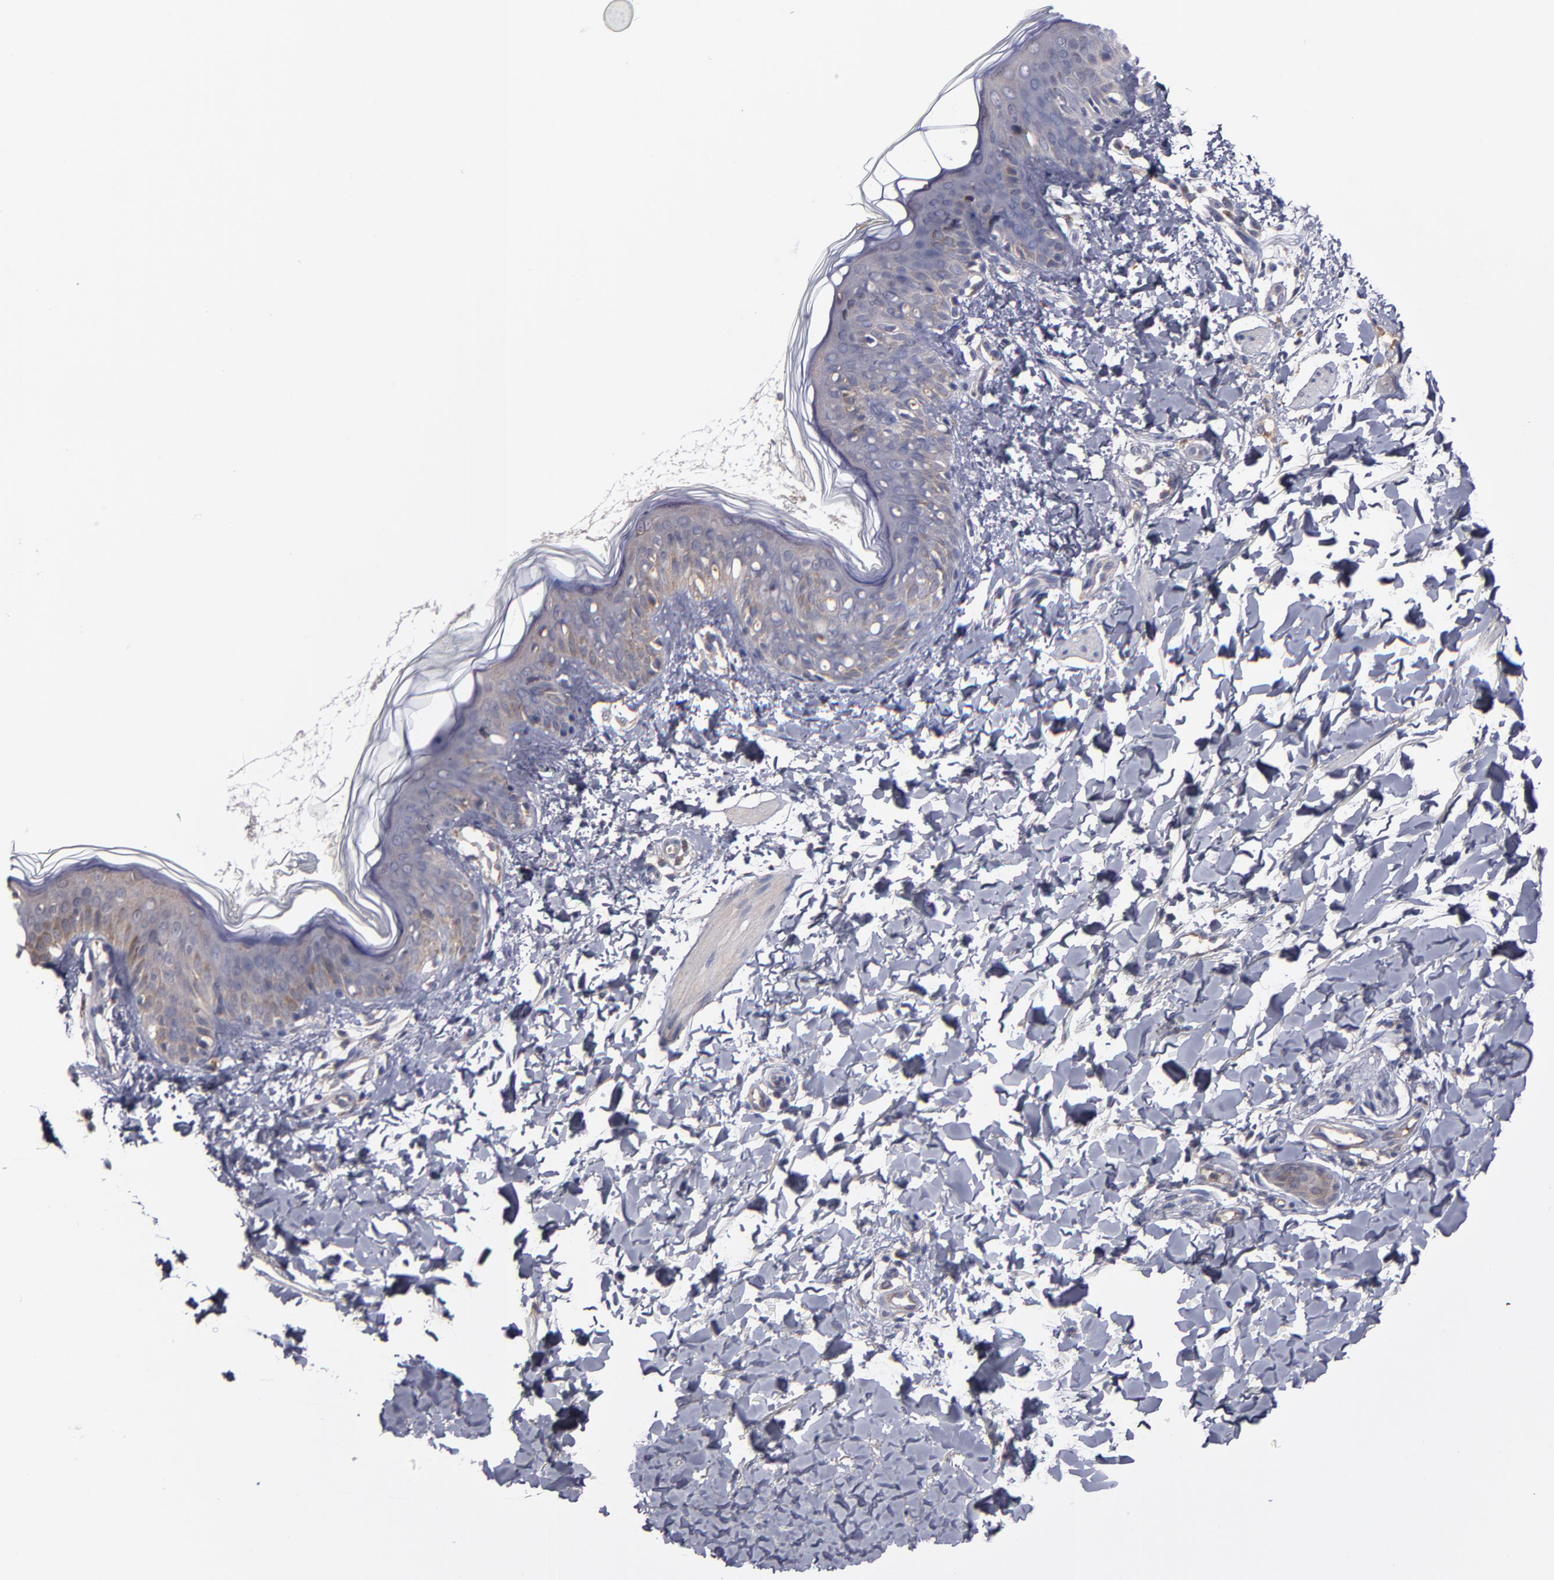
{"staining": {"intensity": "negative", "quantity": "none", "location": "none"}, "tissue": "skin", "cell_type": "Fibroblasts", "image_type": "normal", "snomed": [{"axis": "morphology", "description": "Normal tissue, NOS"}, {"axis": "topography", "description": "Skin"}], "caption": "The image exhibits no staining of fibroblasts in benign skin.", "gene": "MMP11", "patient": {"sex": "female", "age": 4}}